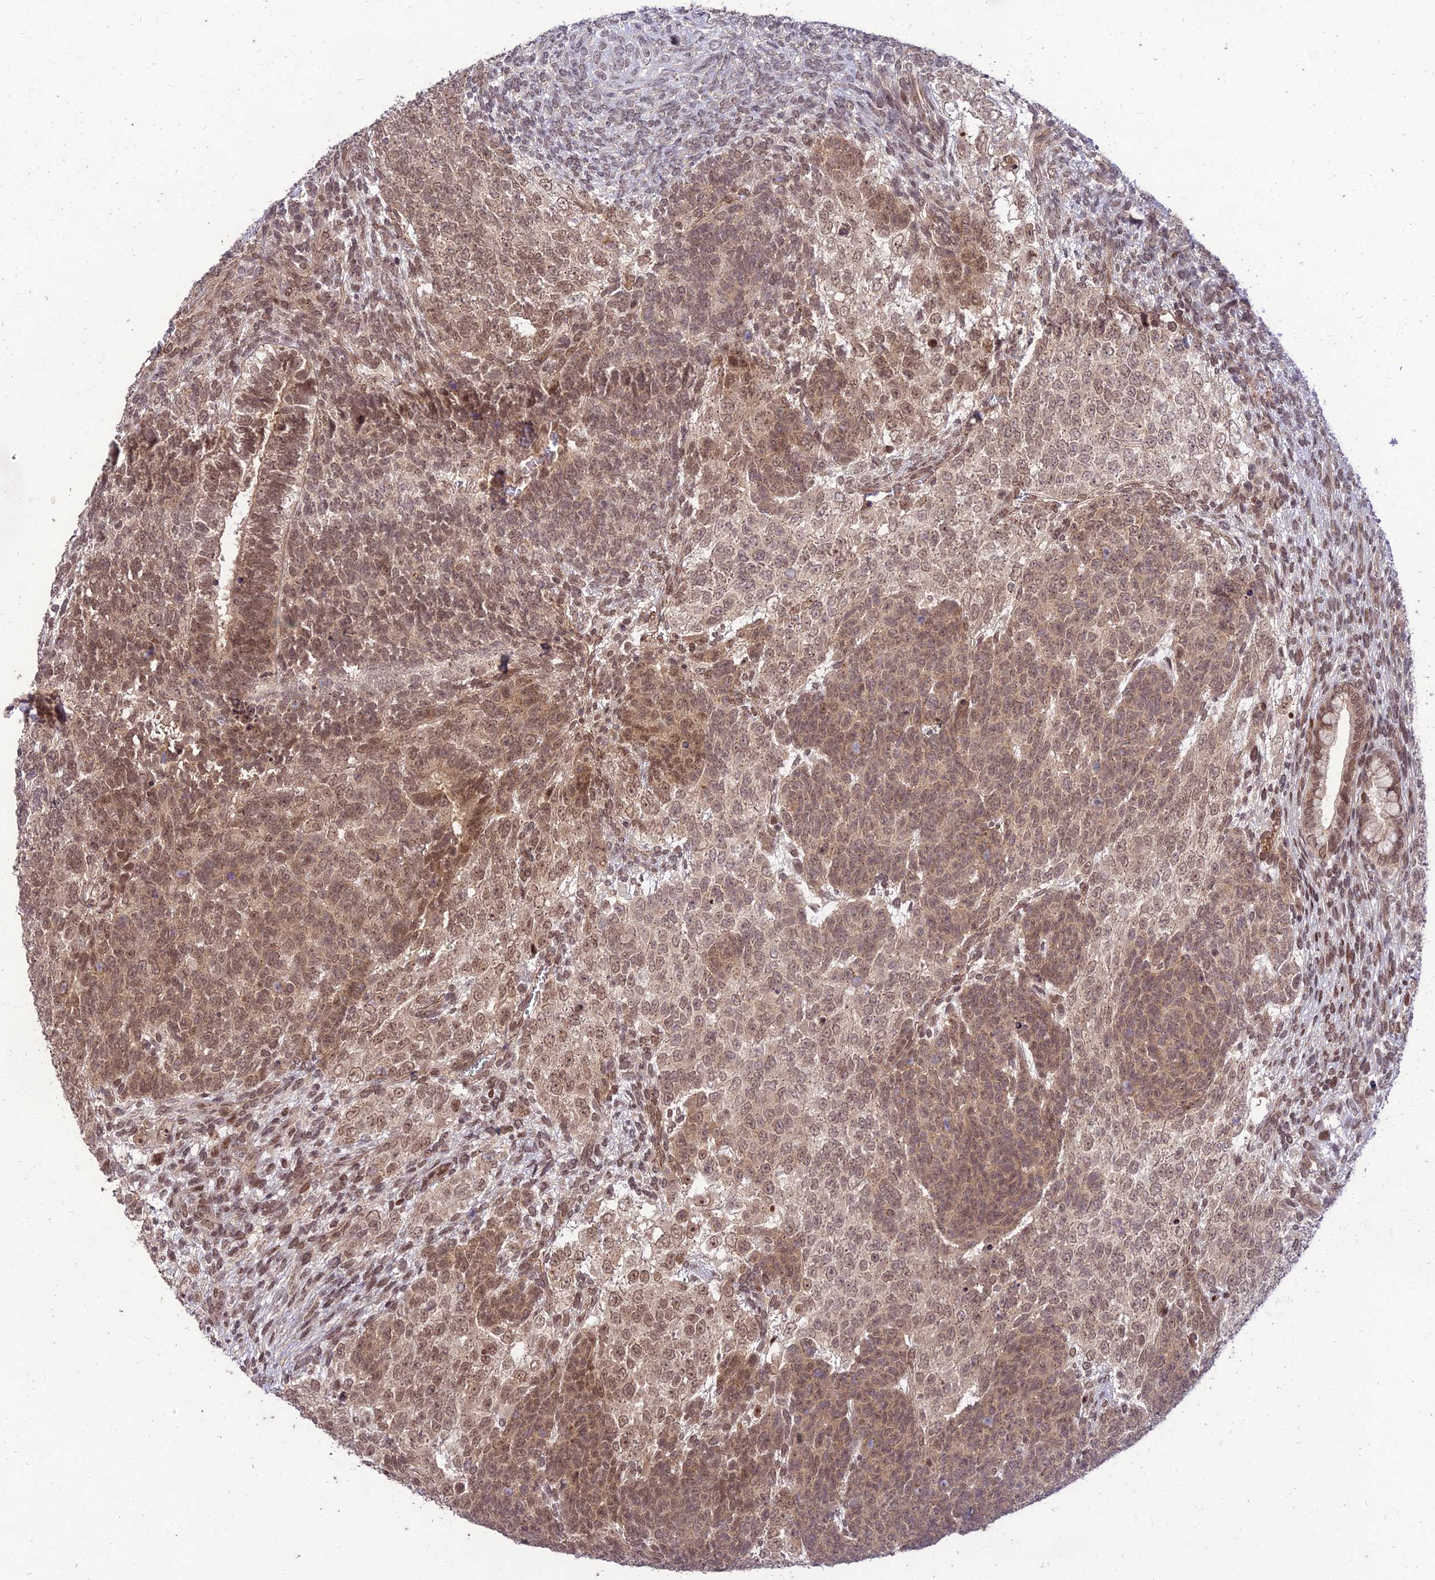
{"staining": {"intensity": "moderate", "quantity": ">75%", "location": "cytoplasmic/membranous,nuclear"}, "tissue": "testis cancer", "cell_type": "Tumor cells", "image_type": "cancer", "snomed": [{"axis": "morphology", "description": "Carcinoma, Embryonal, NOS"}, {"axis": "topography", "description": "Testis"}], "caption": "Immunohistochemical staining of testis cancer demonstrates medium levels of moderate cytoplasmic/membranous and nuclear positivity in approximately >75% of tumor cells.", "gene": "ZNF85", "patient": {"sex": "male", "age": 23}}